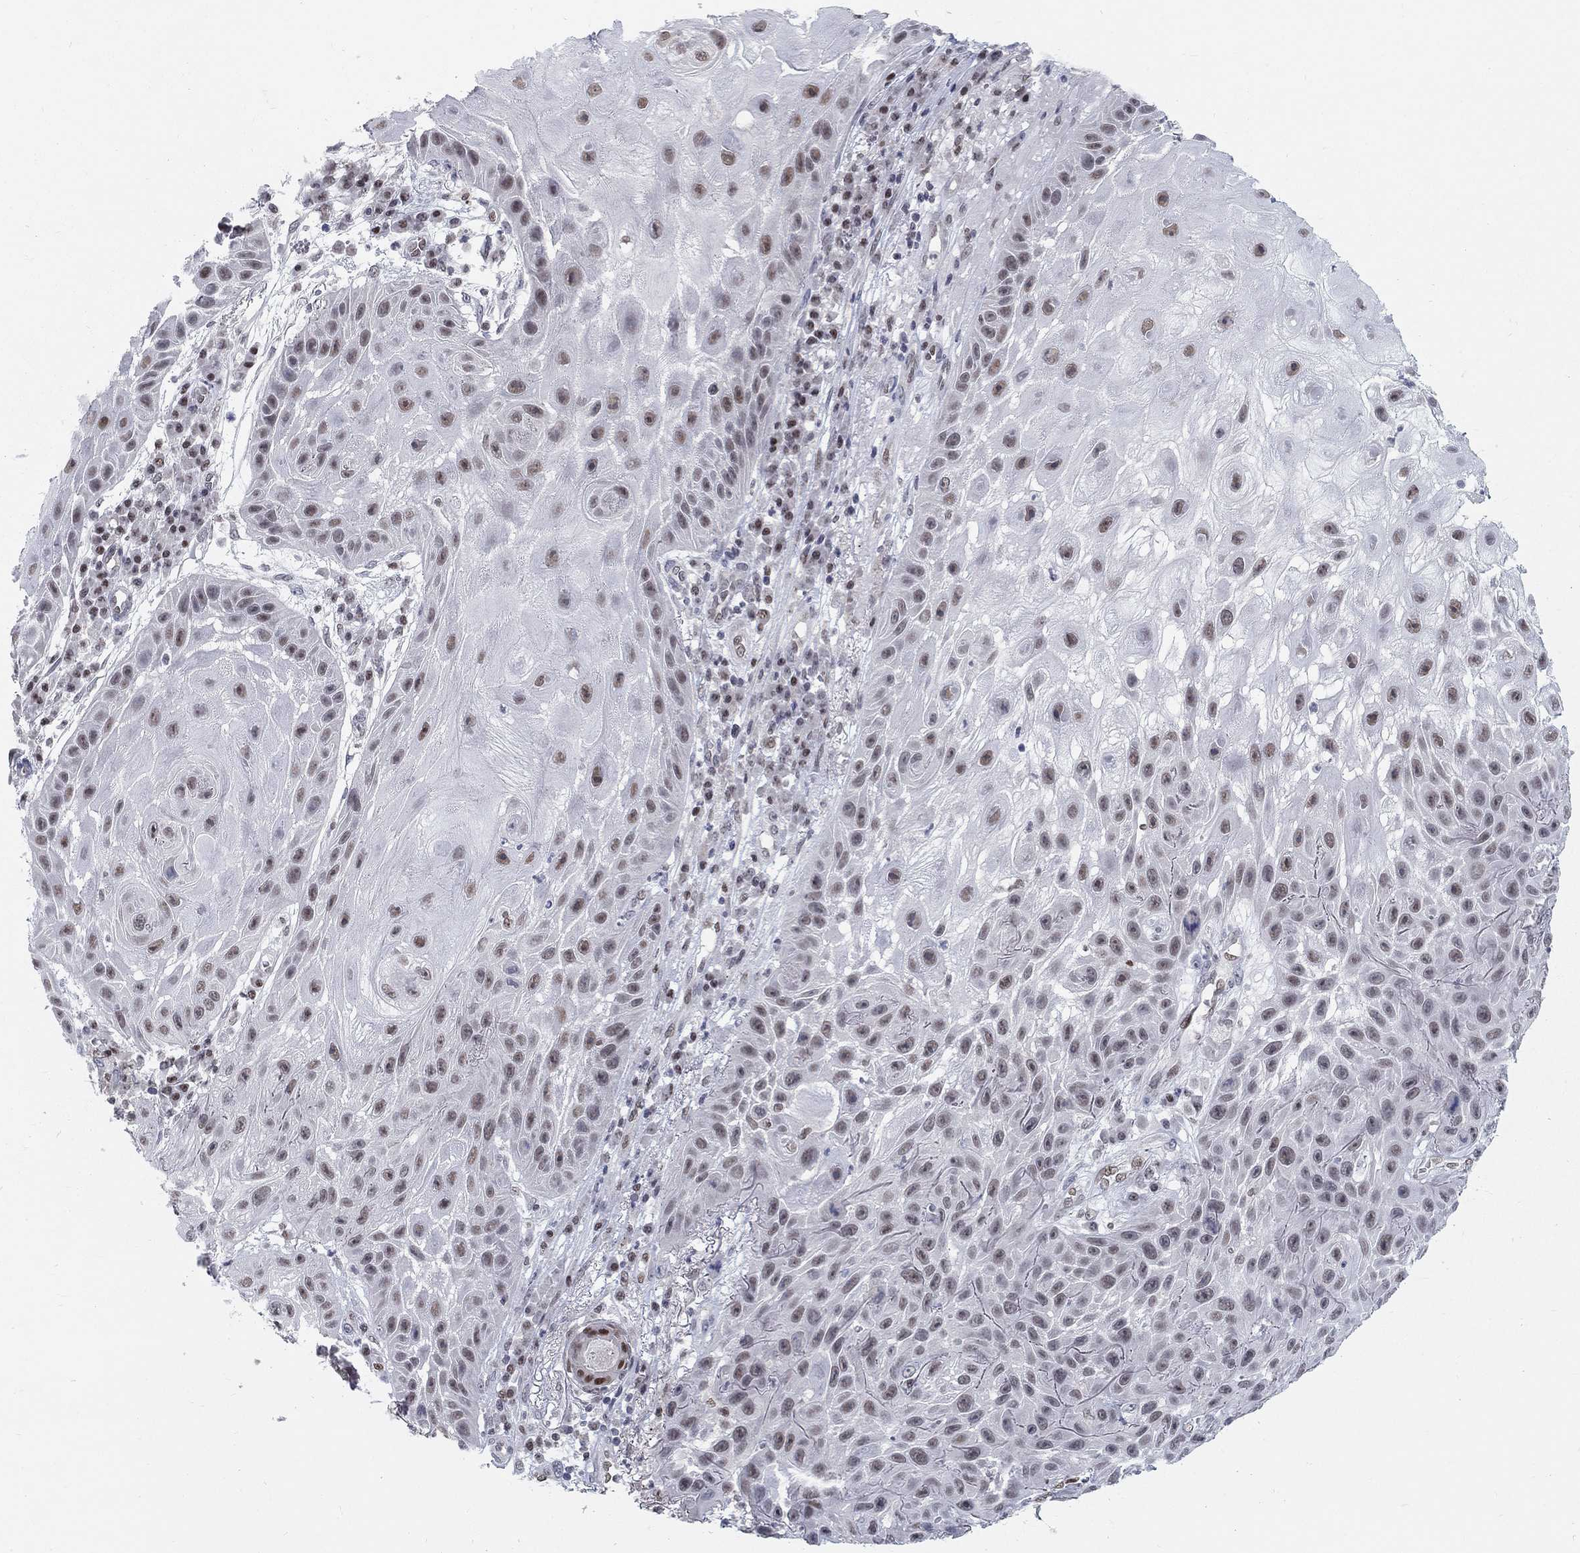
{"staining": {"intensity": "weak", "quantity": "<25%", "location": "nuclear"}, "tissue": "skin cancer", "cell_type": "Tumor cells", "image_type": "cancer", "snomed": [{"axis": "morphology", "description": "Normal tissue, NOS"}, {"axis": "morphology", "description": "Squamous cell carcinoma, NOS"}, {"axis": "topography", "description": "Skin"}], "caption": "Histopathology image shows no protein staining in tumor cells of squamous cell carcinoma (skin) tissue.", "gene": "GCFC2", "patient": {"sex": "male", "age": 79}}